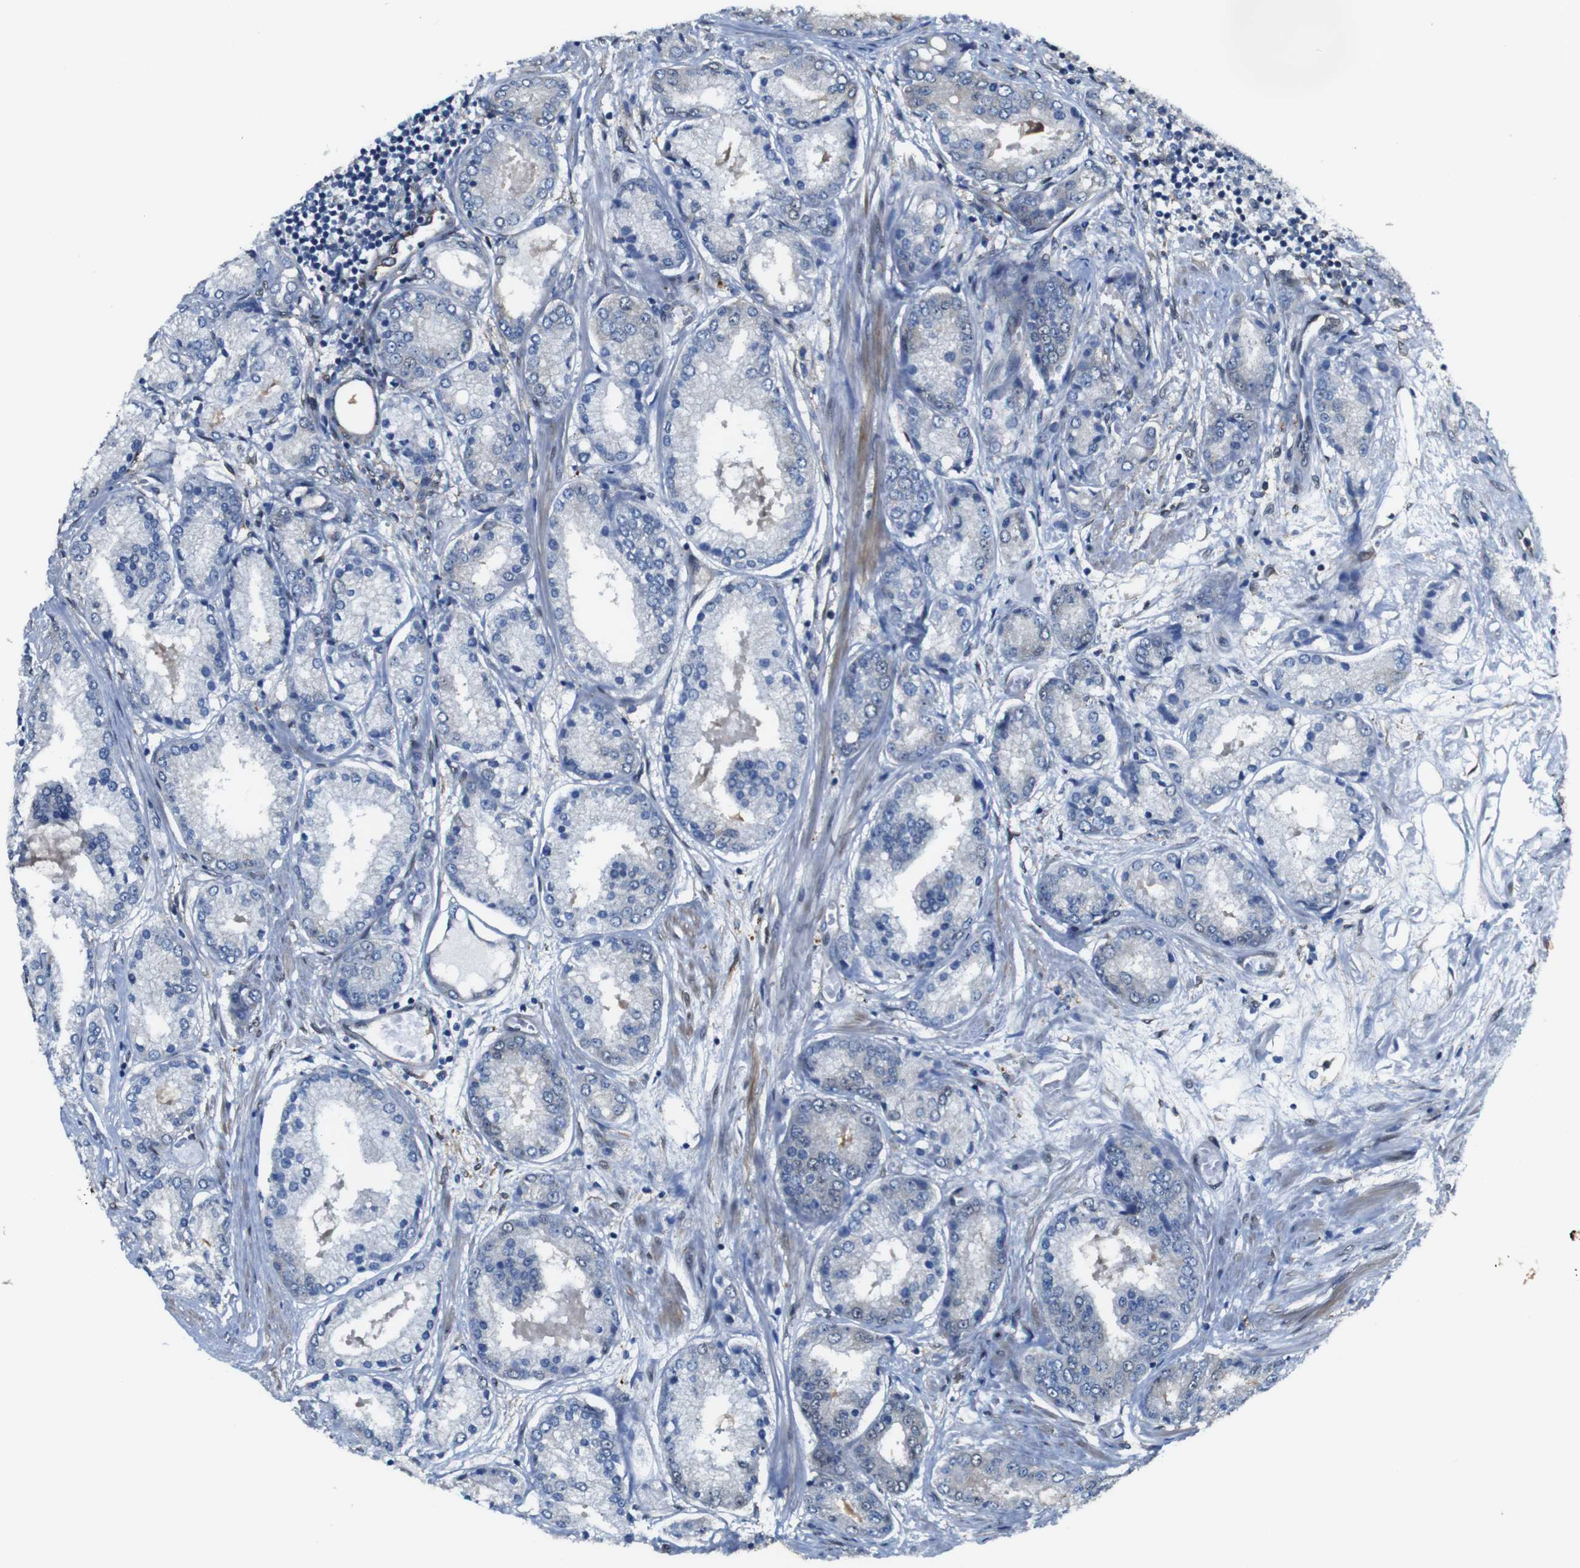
{"staining": {"intensity": "weak", "quantity": "25%-75%", "location": "cytoplasmic/membranous"}, "tissue": "prostate cancer", "cell_type": "Tumor cells", "image_type": "cancer", "snomed": [{"axis": "morphology", "description": "Adenocarcinoma, High grade"}, {"axis": "topography", "description": "Prostate"}], "caption": "Protein expression analysis of prostate cancer (adenocarcinoma (high-grade)) demonstrates weak cytoplasmic/membranous positivity in about 25%-75% of tumor cells.", "gene": "PTGER4", "patient": {"sex": "male", "age": 59}}